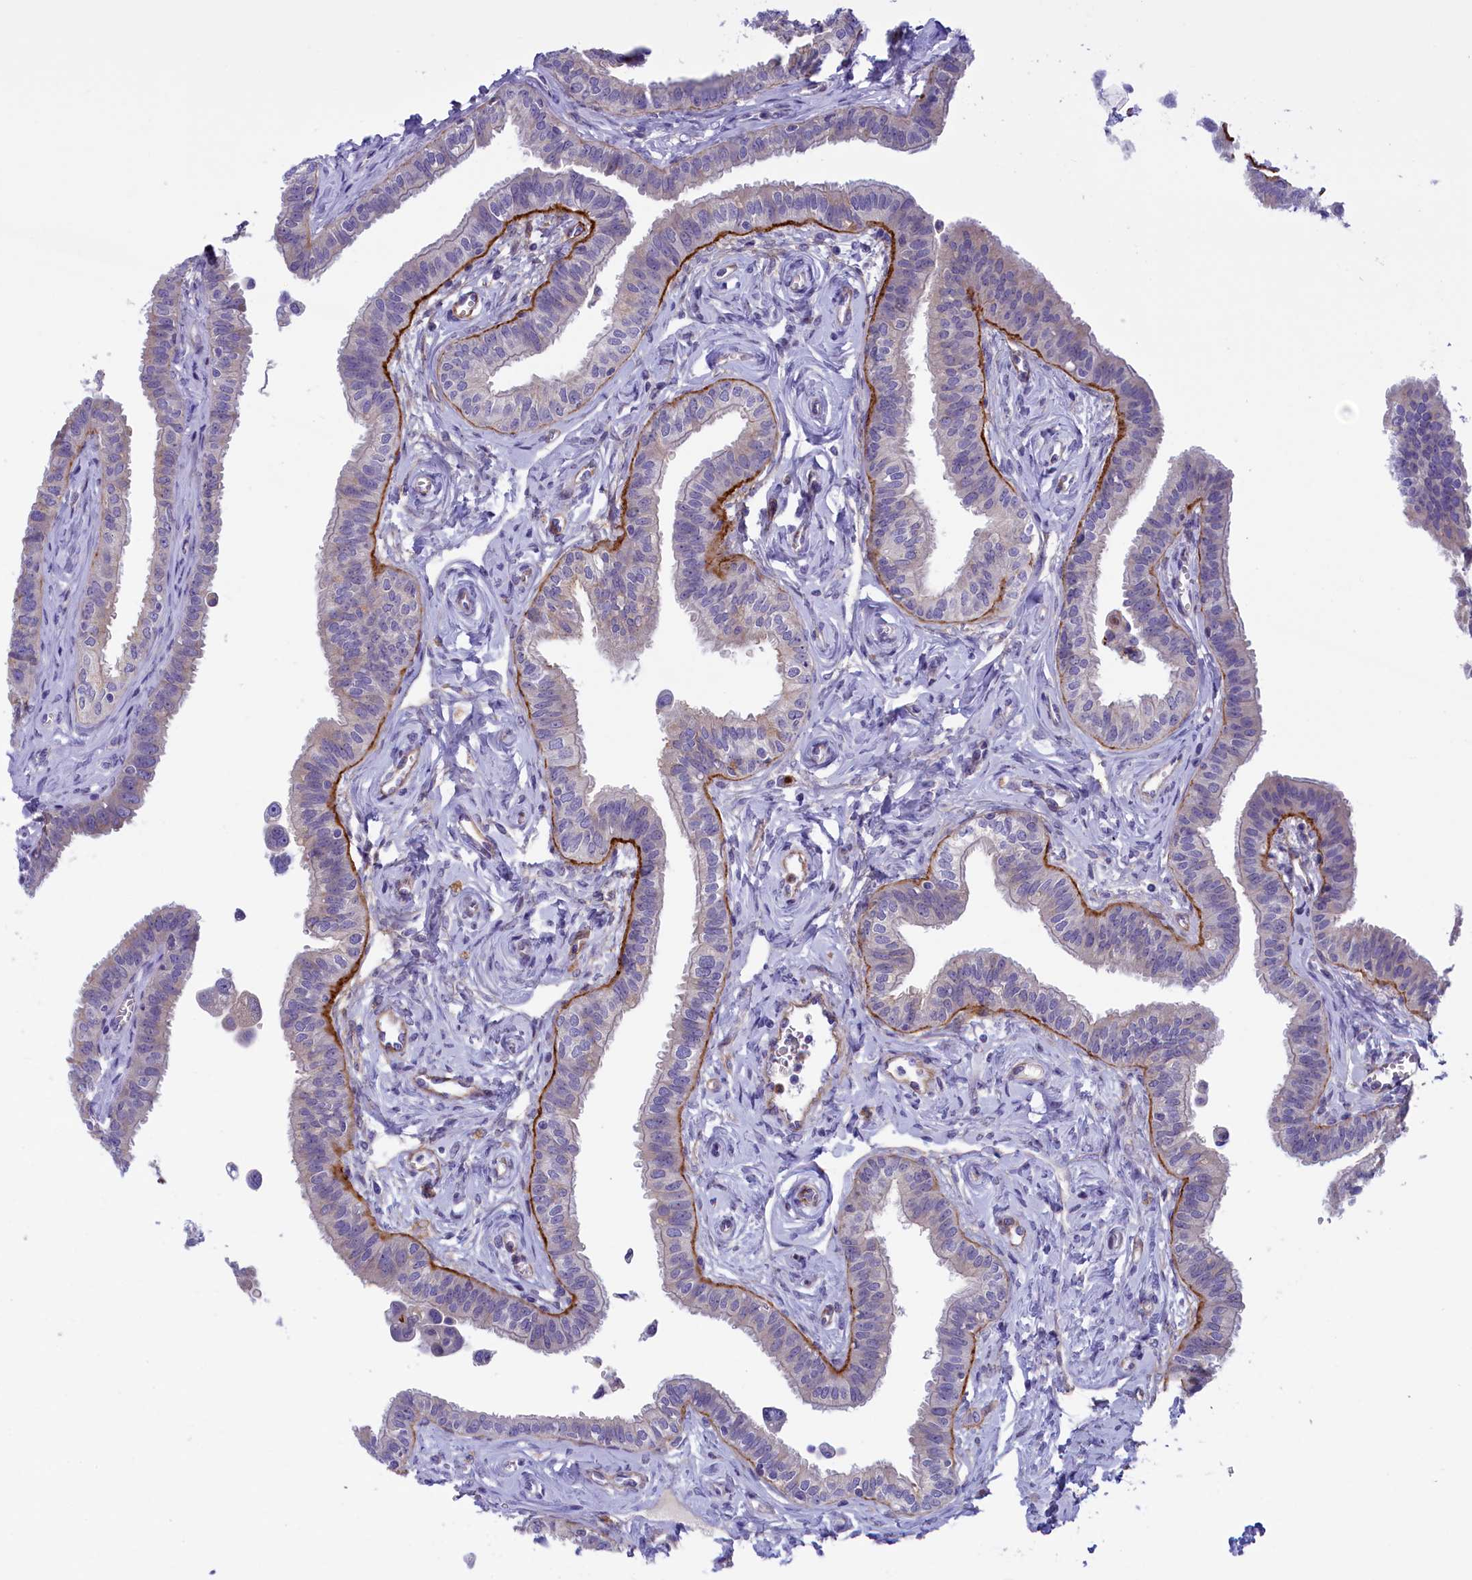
{"staining": {"intensity": "weak", "quantity": "25%-75%", "location": "cytoplasmic/membranous"}, "tissue": "fallopian tube", "cell_type": "Glandular cells", "image_type": "normal", "snomed": [{"axis": "morphology", "description": "Normal tissue, NOS"}, {"axis": "morphology", "description": "Carcinoma, NOS"}, {"axis": "topography", "description": "Fallopian tube"}, {"axis": "topography", "description": "Ovary"}], "caption": "Glandular cells show weak cytoplasmic/membranous staining in approximately 25%-75% of cells in normal fallopian tube. (Stains: DAB (3,3'-diaminobenzidine) in brown, nuclei in blue, Microscopy: brightfield microscopy at high magnification).", "gene": "LOXL1", "patient": {"sex": "female", "age": 59}}